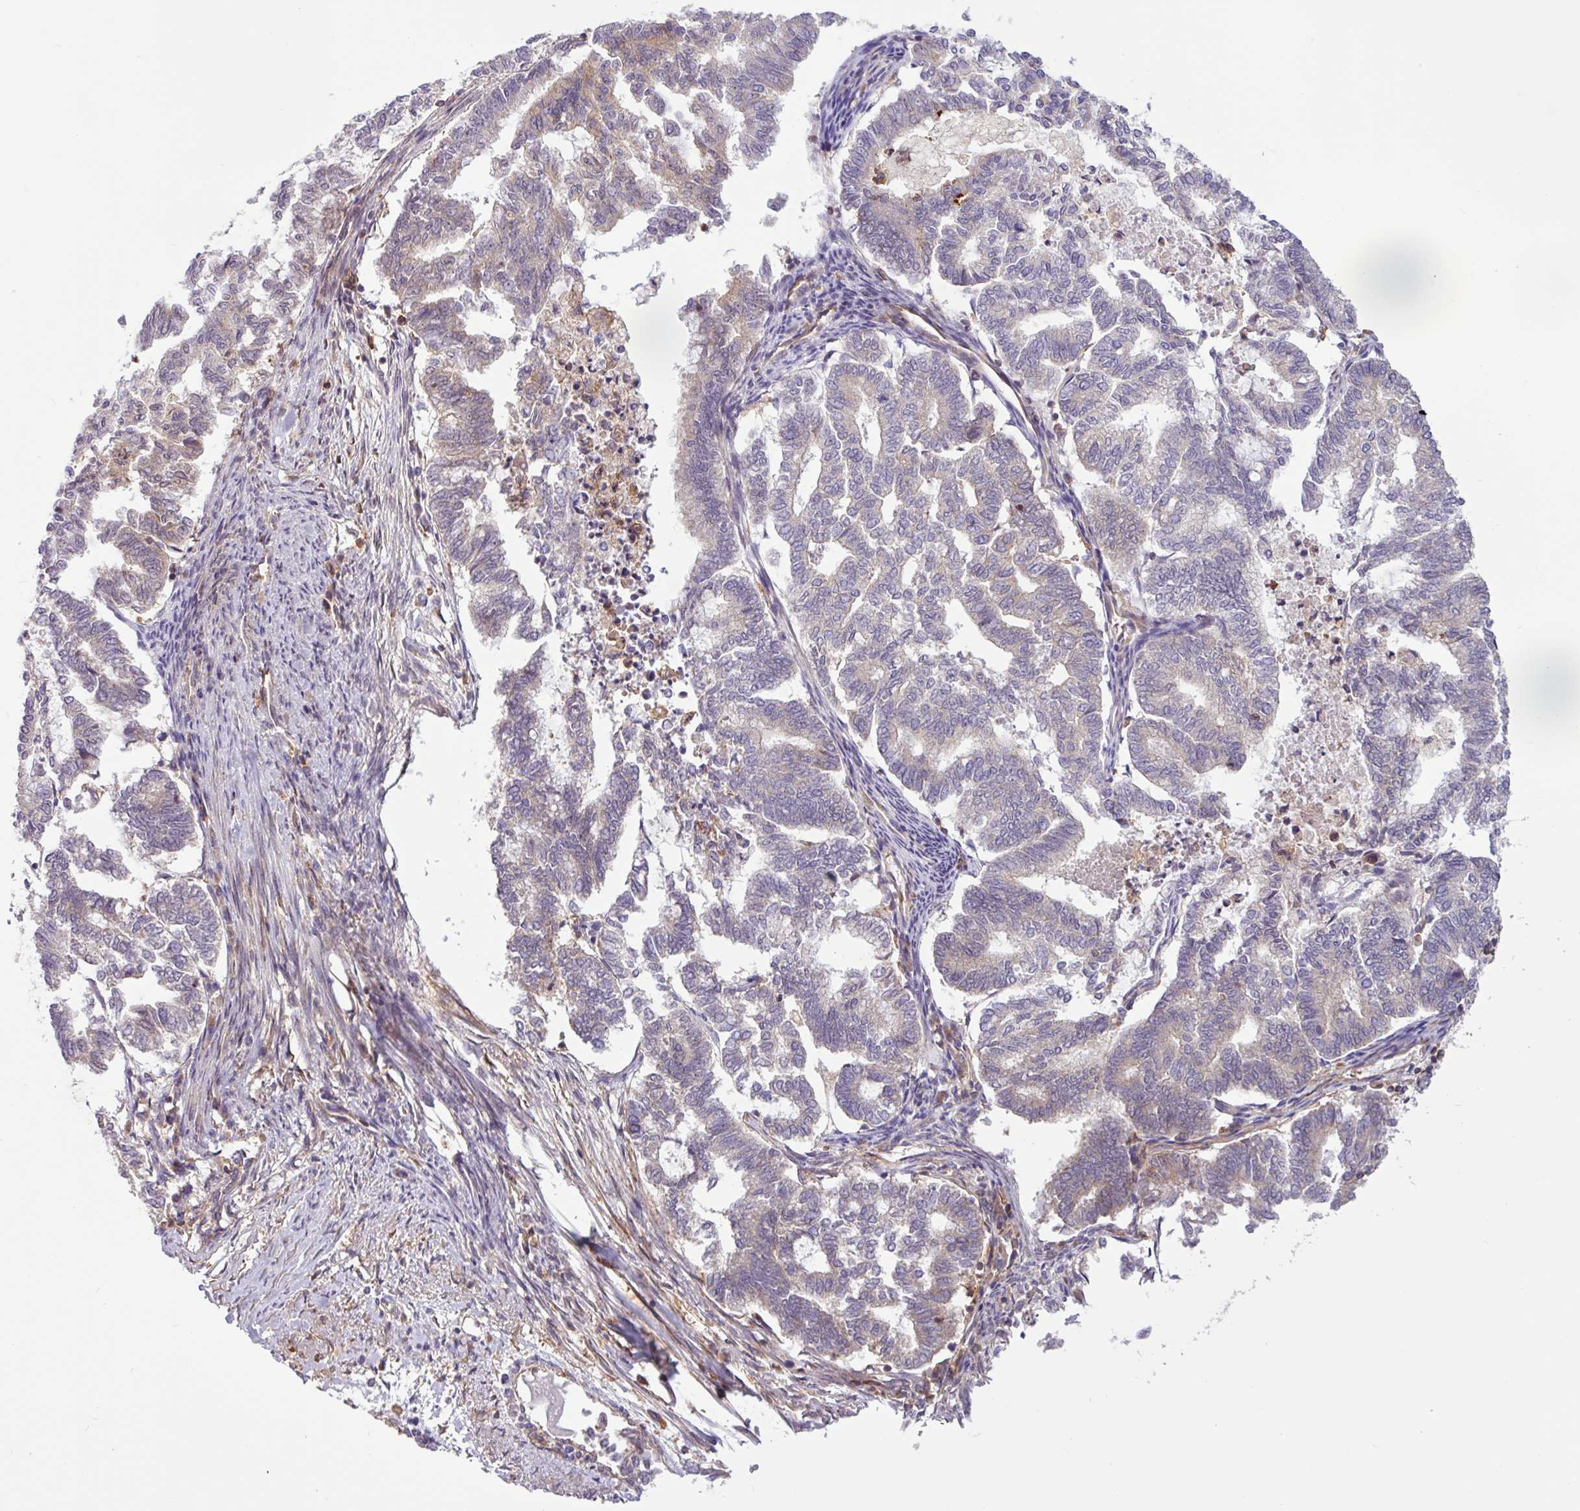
{"staining": {"intensity": "weak", "quantity": "<25%", "location": "cytoplasmic/membranous"}, "tissue": "endometrial cancer", "cell_type": "Tumor cells", "image_type": "cancer", "snomed": [{"axis": "morphology", "description": "Adenocarcinoma, NOS"}, {"axis": "topography", "description": "Endometrium"}], "caption": "This is an immunohistochemistry histopathology image of human endometrial cancer (adenocarcinoma). There is no expression in tumor cells.", "gene": "ACTR3", "patient": {"sex": "female", "age": 79}}